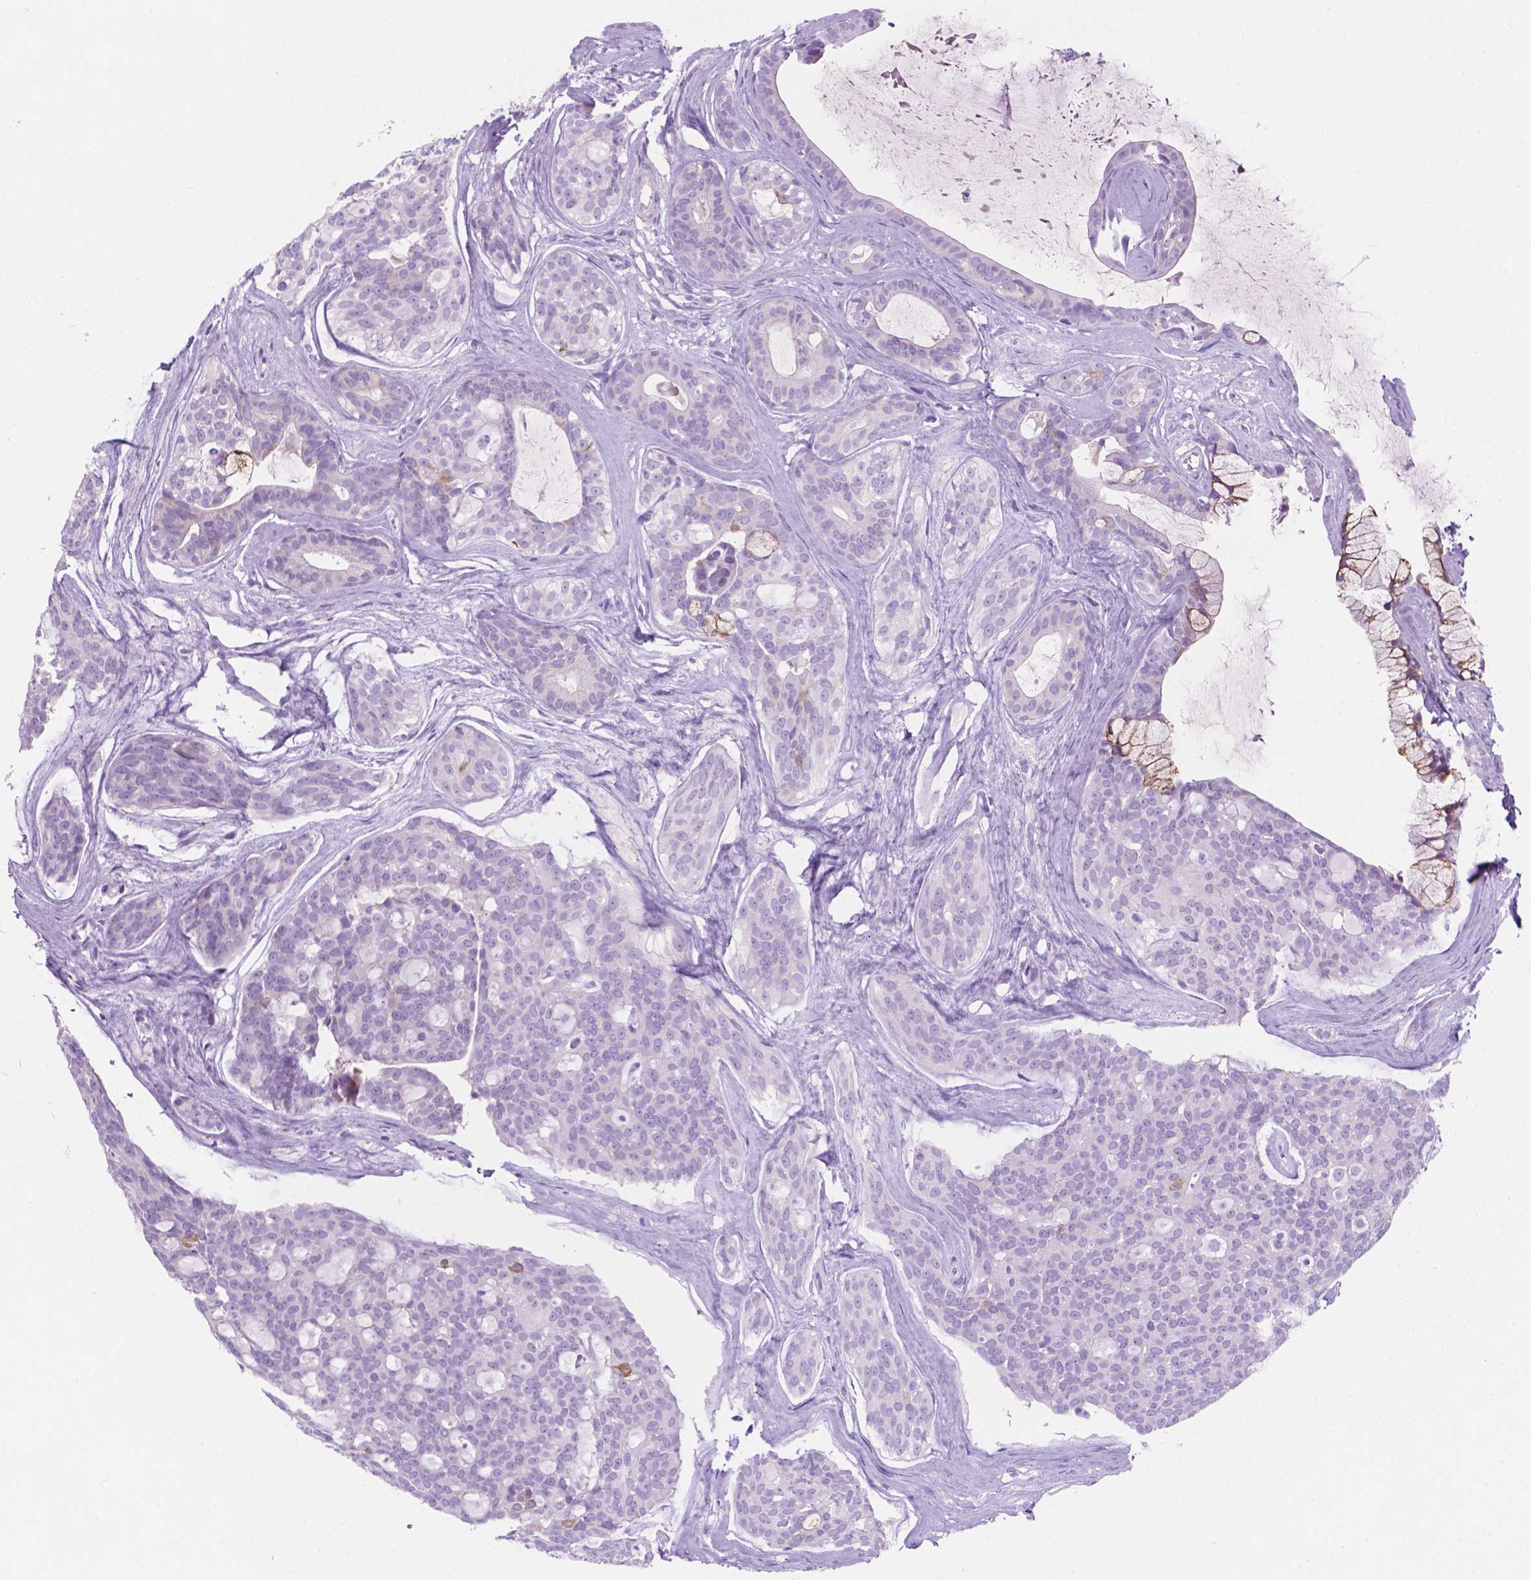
{"staining": {"intensity": "negative", "quantity": "none", "location": "none"}, "tissue": "head and neck cancer", "cell_type": "Tumor cells", "image_type": "cancer", "snomed": [{"axis": "morphology", "description": "Adenocarcinoma, NOS"}, {"axis": "topography", "description": "Head-Neck"}], "caption": "This is an IHC histopathology image of head and neck adenocarcinoma. There is no positivity in tumor cells.", "gene": "POU4F1", "patient": {"sex": "male", "age": 66}}